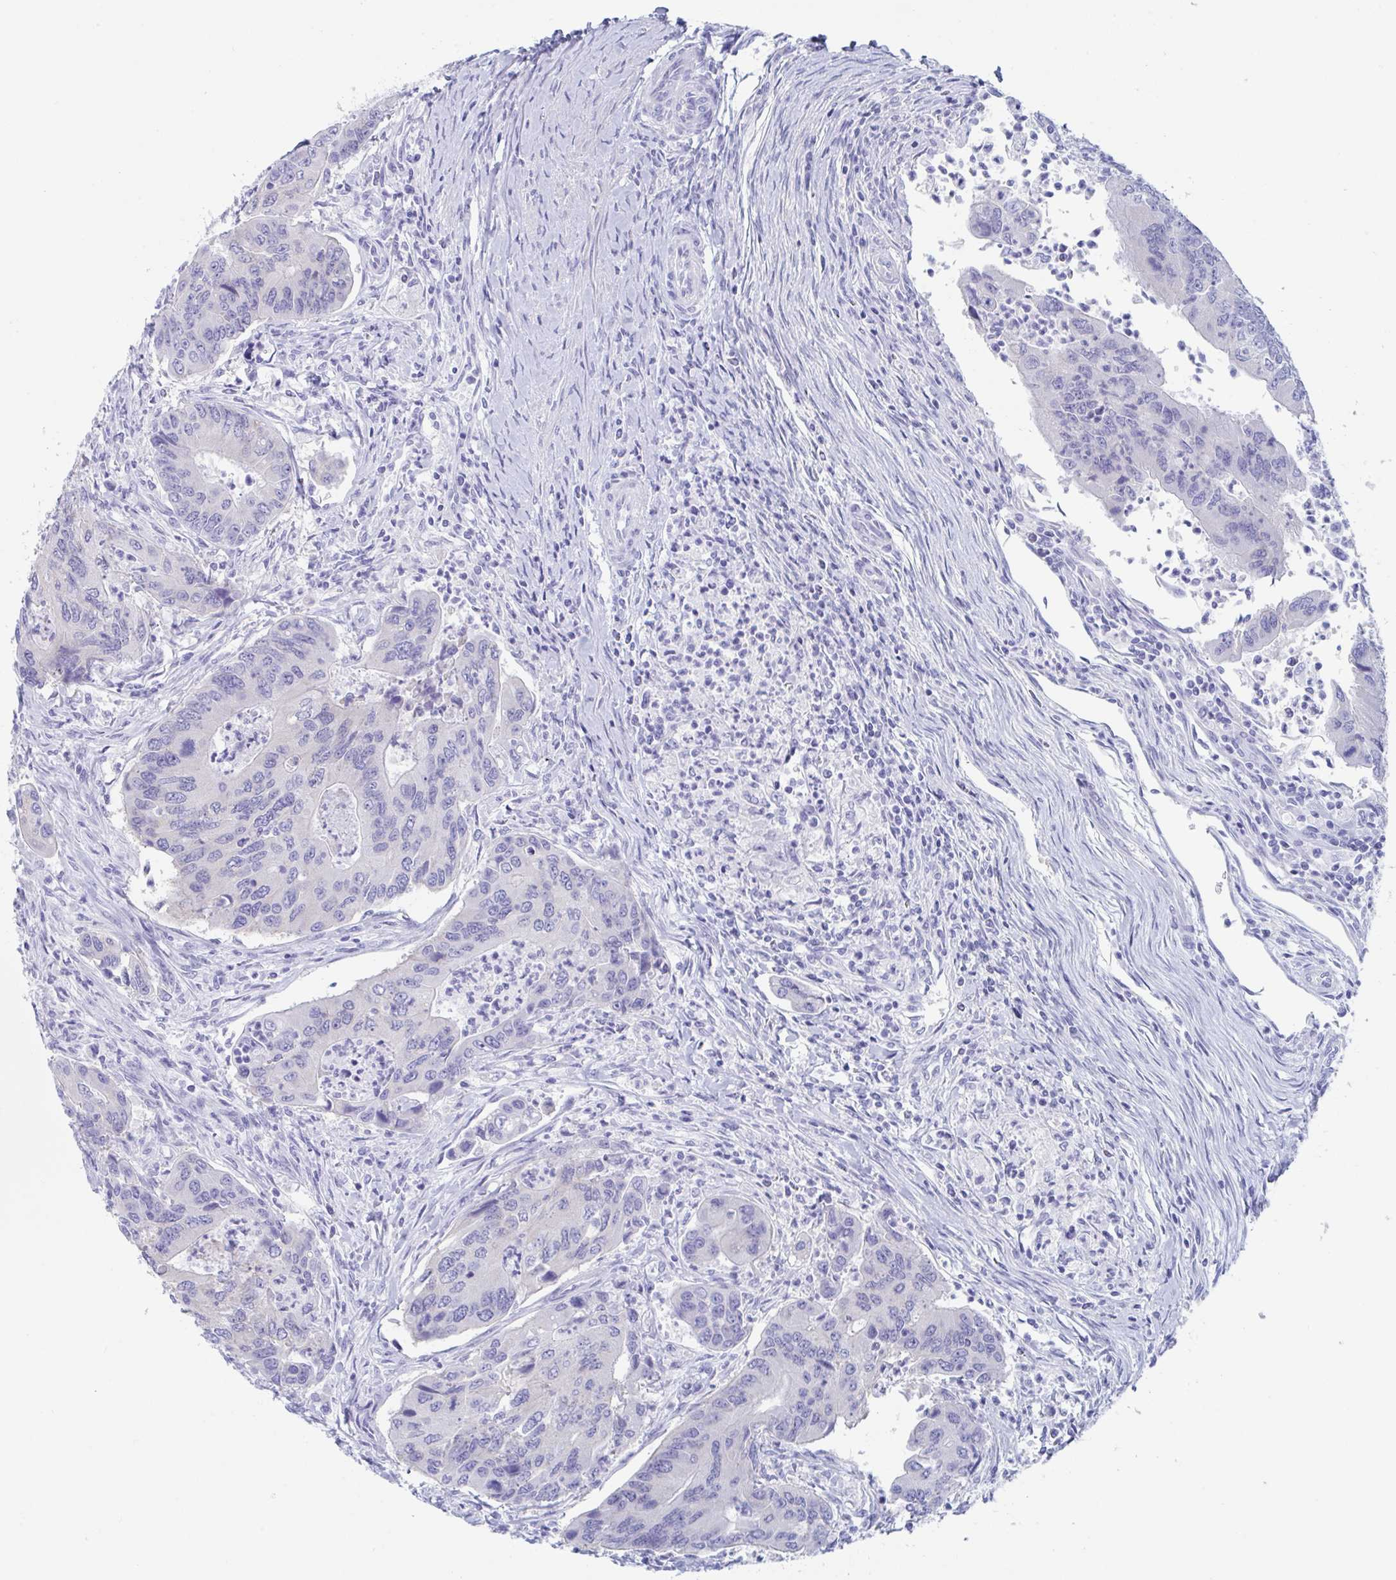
{"staining": {"intensity": "negative", "quantity": "none", "location": "none"}, "tissue": "colorectal cancer", "cell_type": "Tumor cells", "image_type": "cancer", "snomed": [{"axis": "morphology", "description": "Adenocarcinoma, NOS"}, {"axis": "topography", "description": "Colon"}], "caption": "Immunohistochemistry (IHC) histopathology image of human colorectal adenocarcinoma stained for a protein (brown), which exhibits no positivity in tumor cells.", "gene": "ZPBP", "patient": {"sex": "female", "age": 67}}